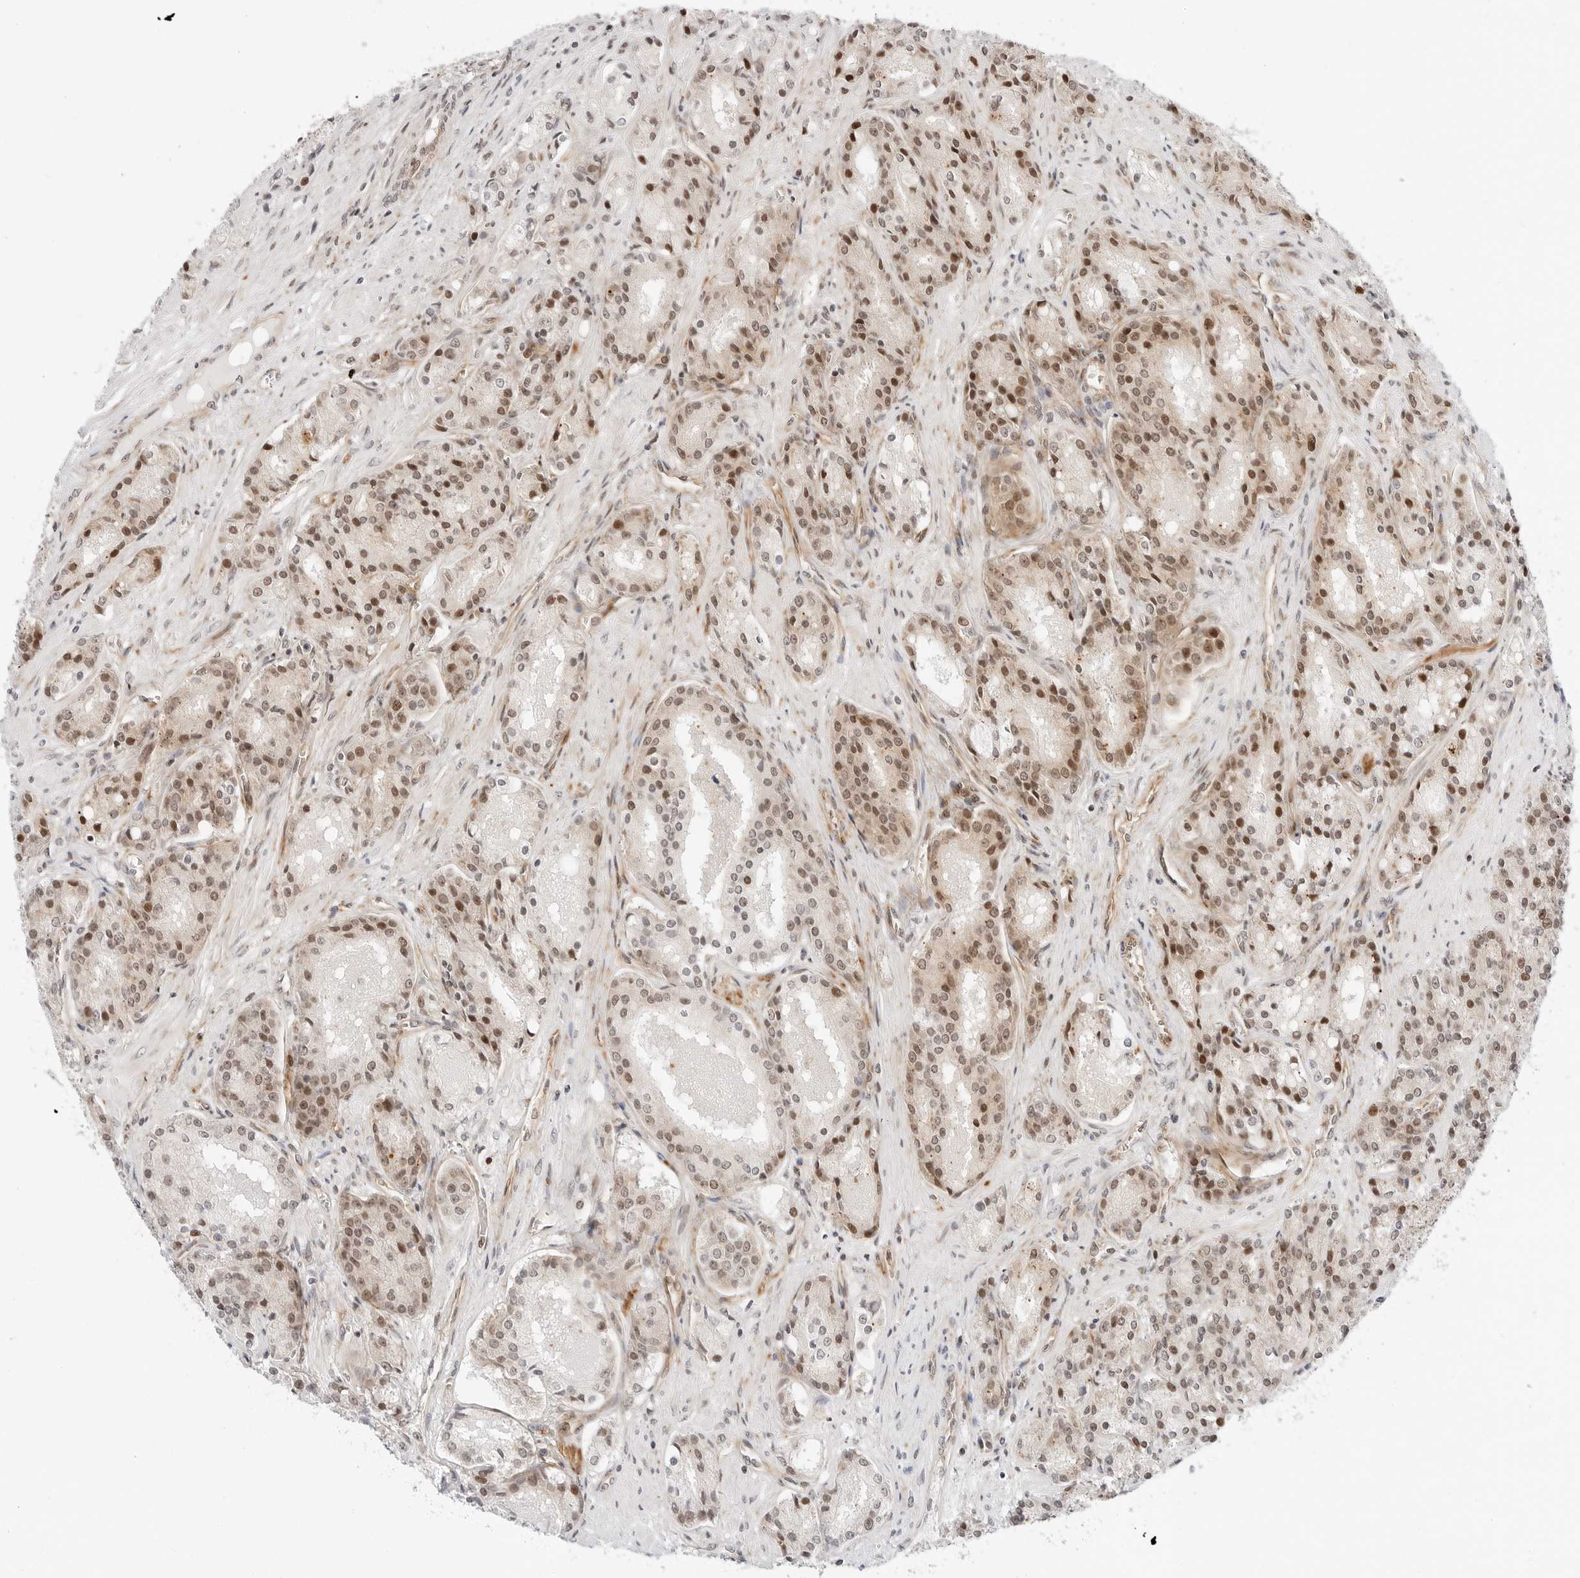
{"staining": {"intensity": "moderate", "quantity": ">75%", "location": "nuclear"}, "tissue": "prostate cancer", "cell_type": "Tumor cells", "image_type": "cancer", "snomed": [{"axis": "morphology", "description": "Adenocarcinoma, High grade"}, {"axis": "topography", "description": "Prostate"}], "caption": "Prostate cancer (high-grade adenocarcinoma) stained for a protein displays moderate nuclear positivity in tumor cells.", "gene": "ZNF613", "patient": {"sex": "male", "age": 60}}